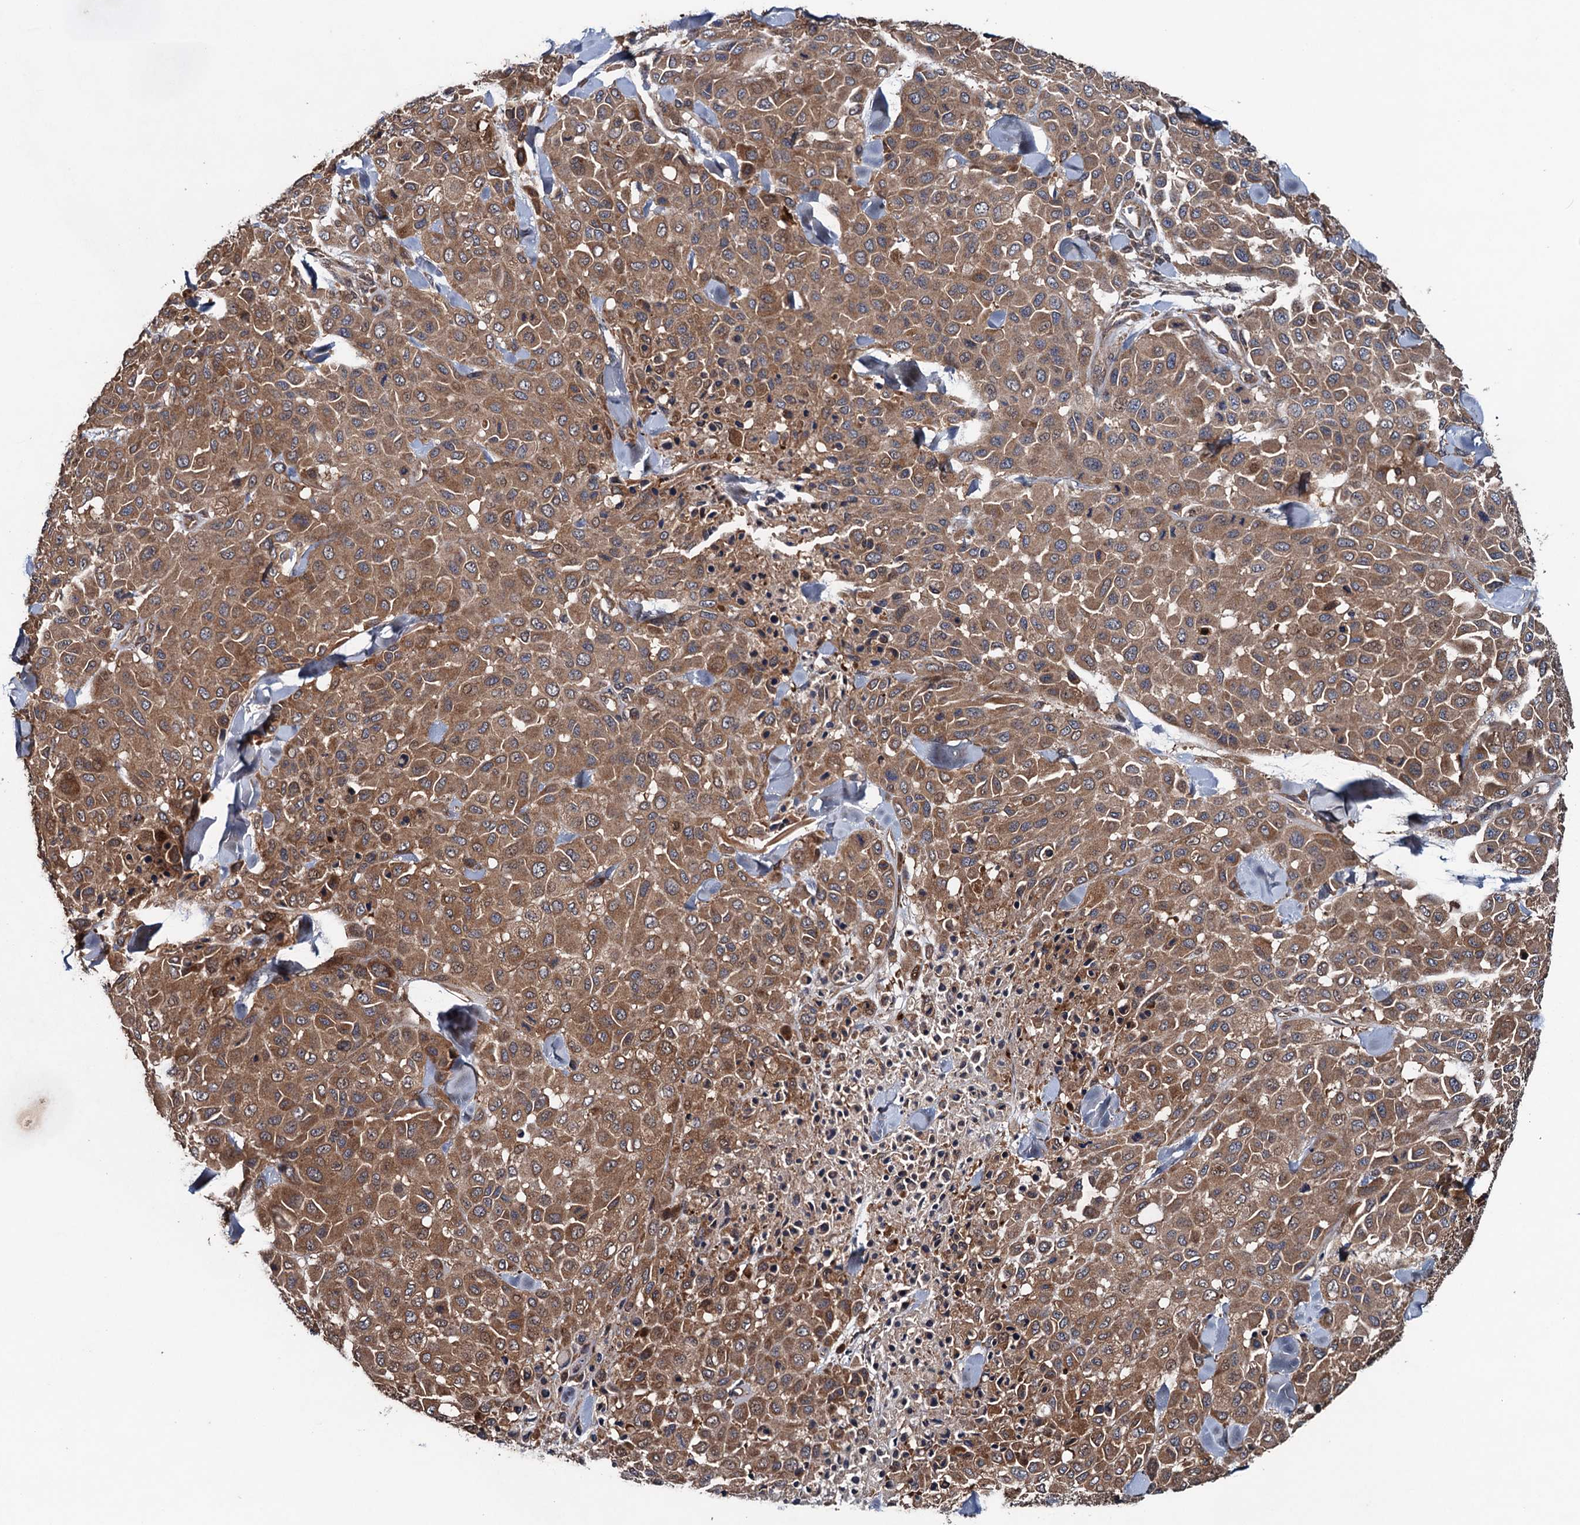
{"staining": {"intensity": "moderate", "quantity": ">75%", "location": "cytoplasmic/membranous"}, "tissue": "melanoma", "cell_type": "Tumor cells", "image_type": "cancer", "snomed": [{"axis": "morphology", "description": "Malignant melanoma, Metastatic site"}, {"axis": "topography", "description": "Skin"}], "caption": "Immunohistochemical staining of human malignant melanoma (metastatic site) shows medium levels of moderate cytoplasmic/membranous protein staining in about >75% of tumor cells.", "gene": "BLTP3B", "patient": {"sex": "female", "age": 81}}